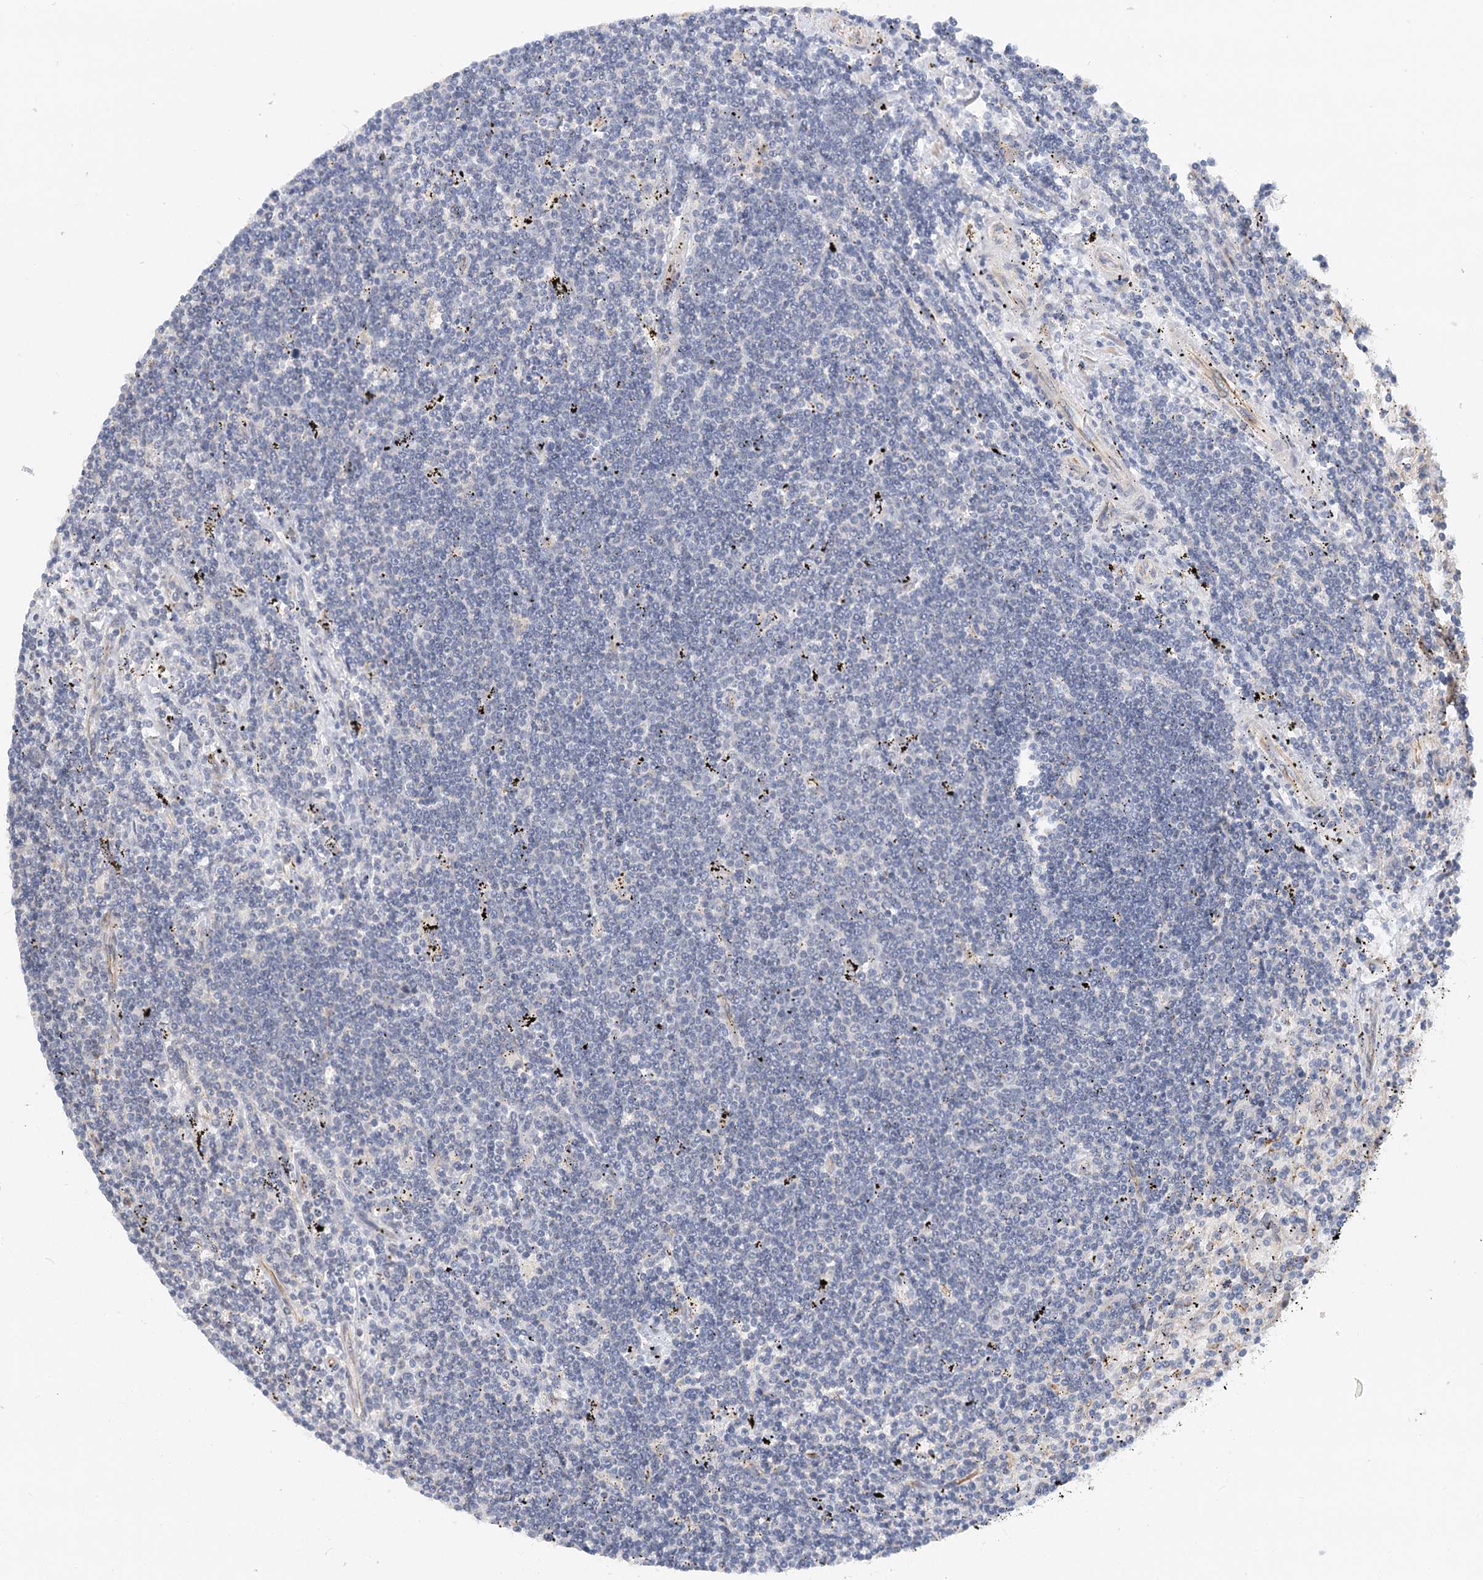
{"staining": {"intensity": "negative", "quantity": "none", "location": "none"}, "tissue": "lymphoma", "cell_type": "Tumor cells", "image_type": "cancer", "snomed": [{"axis": "morphology", "description": "Malignant lymphoma, non-Hodgkin's type, Low grade"}, {"axis": "topography", "description": "Spleen"}], "caption": "Lymphoma stained for a protein using immunohistochemistry shows no expression tumor cells.", "gene": "NELL2", "patient": {"sex": "male", "age": 76}}